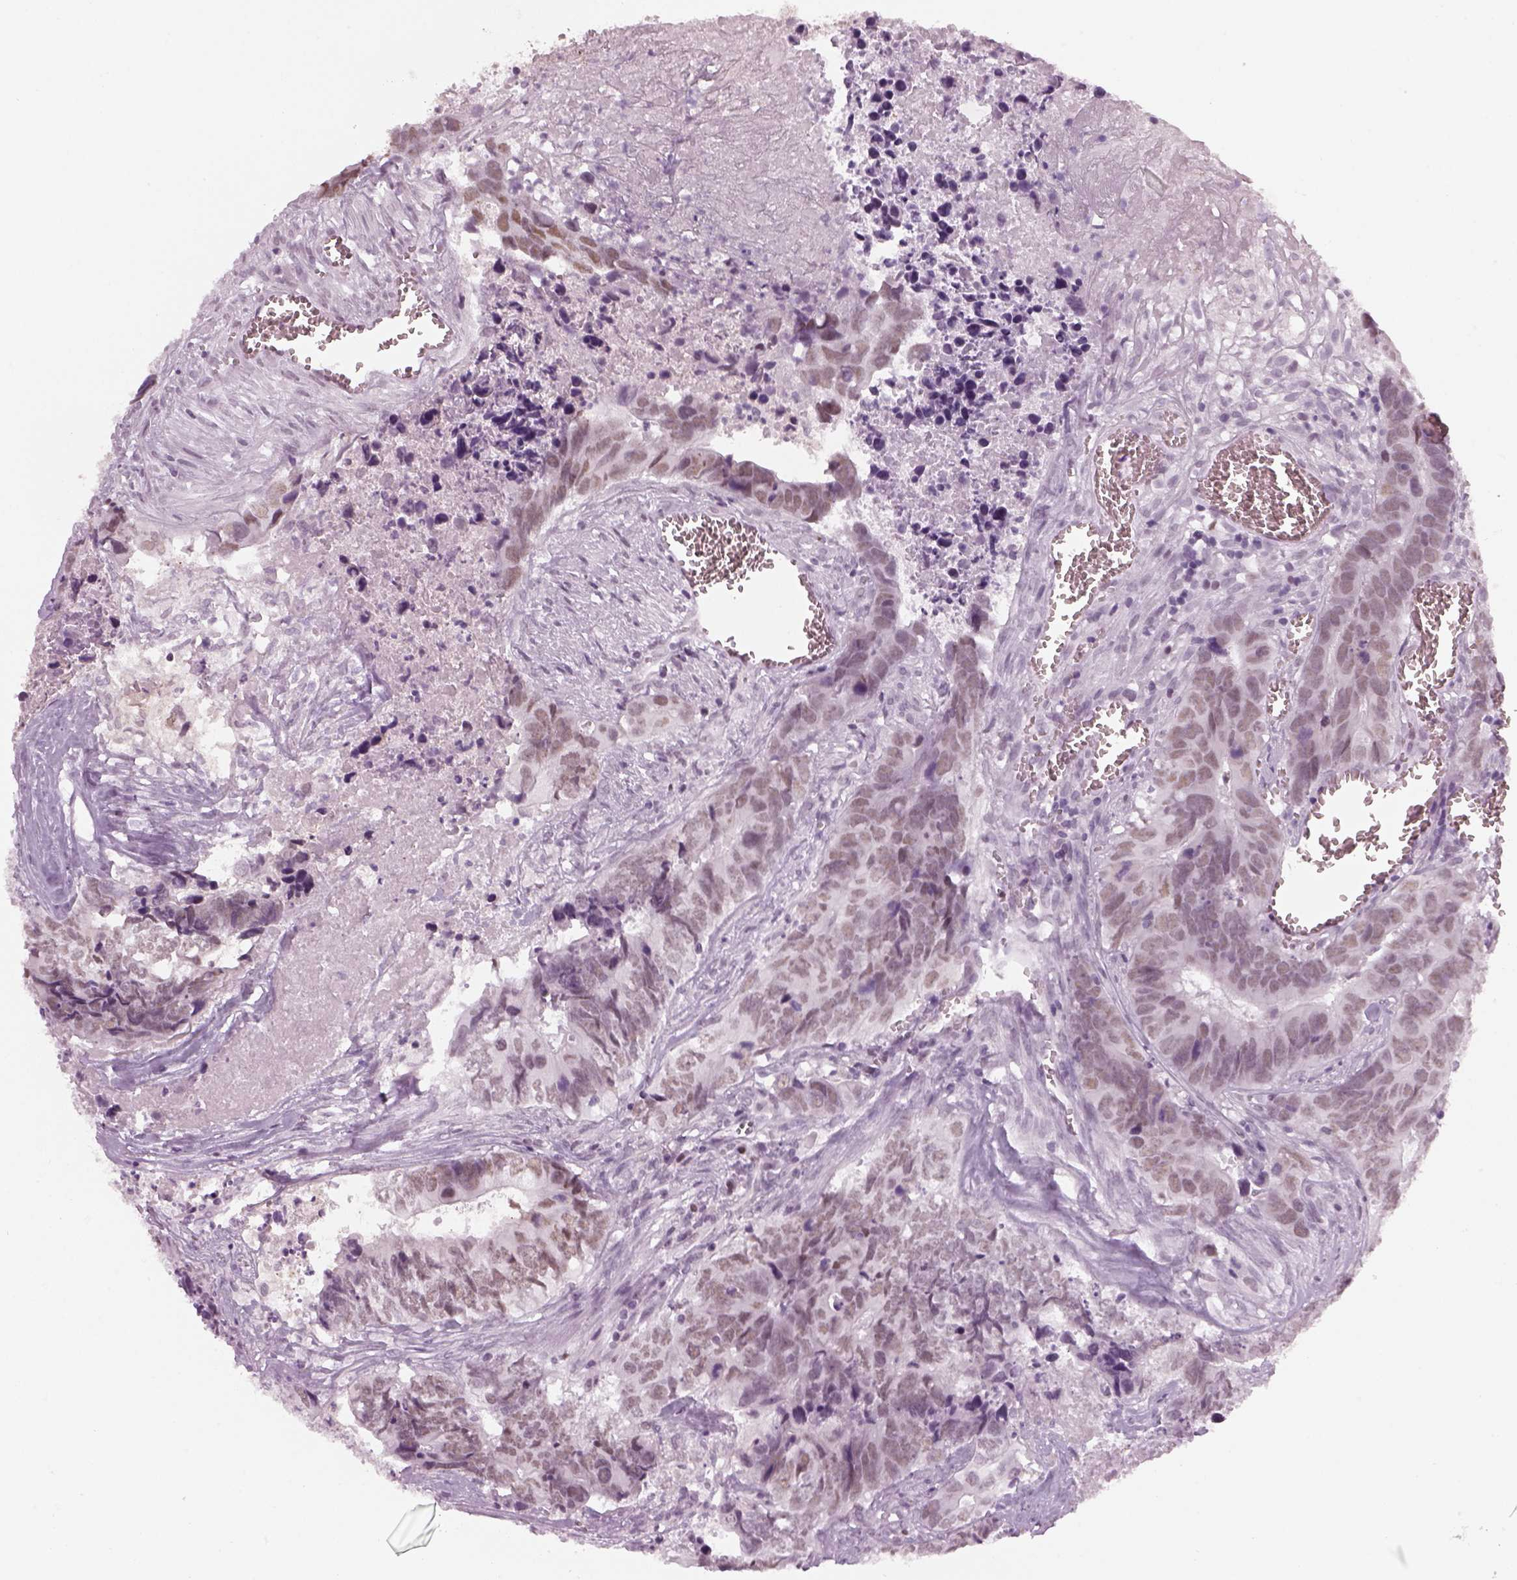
{"staining": {"intensity": "weak", "quantity": "<25%", "location": "nuclear"}, "tissue": "colorectal cancer", "cell_type": "Tumor cells", "image_type": "cancer", "snomed": [{"axis": "morphology", "description": "Adenocarcinoma, NOS"}, {"axis": "topography", "description": "Colon"}], "caption": "High magnification brightfield microscopy of colorectal cancer stained with DAB (3,3'-diaminobenzidine) (brown) and counterstained with hematoxylin (blue): tumor cells show no significant staining.", "gene": "KCNG2", "patient": {"sex": "female", "age": 82}}